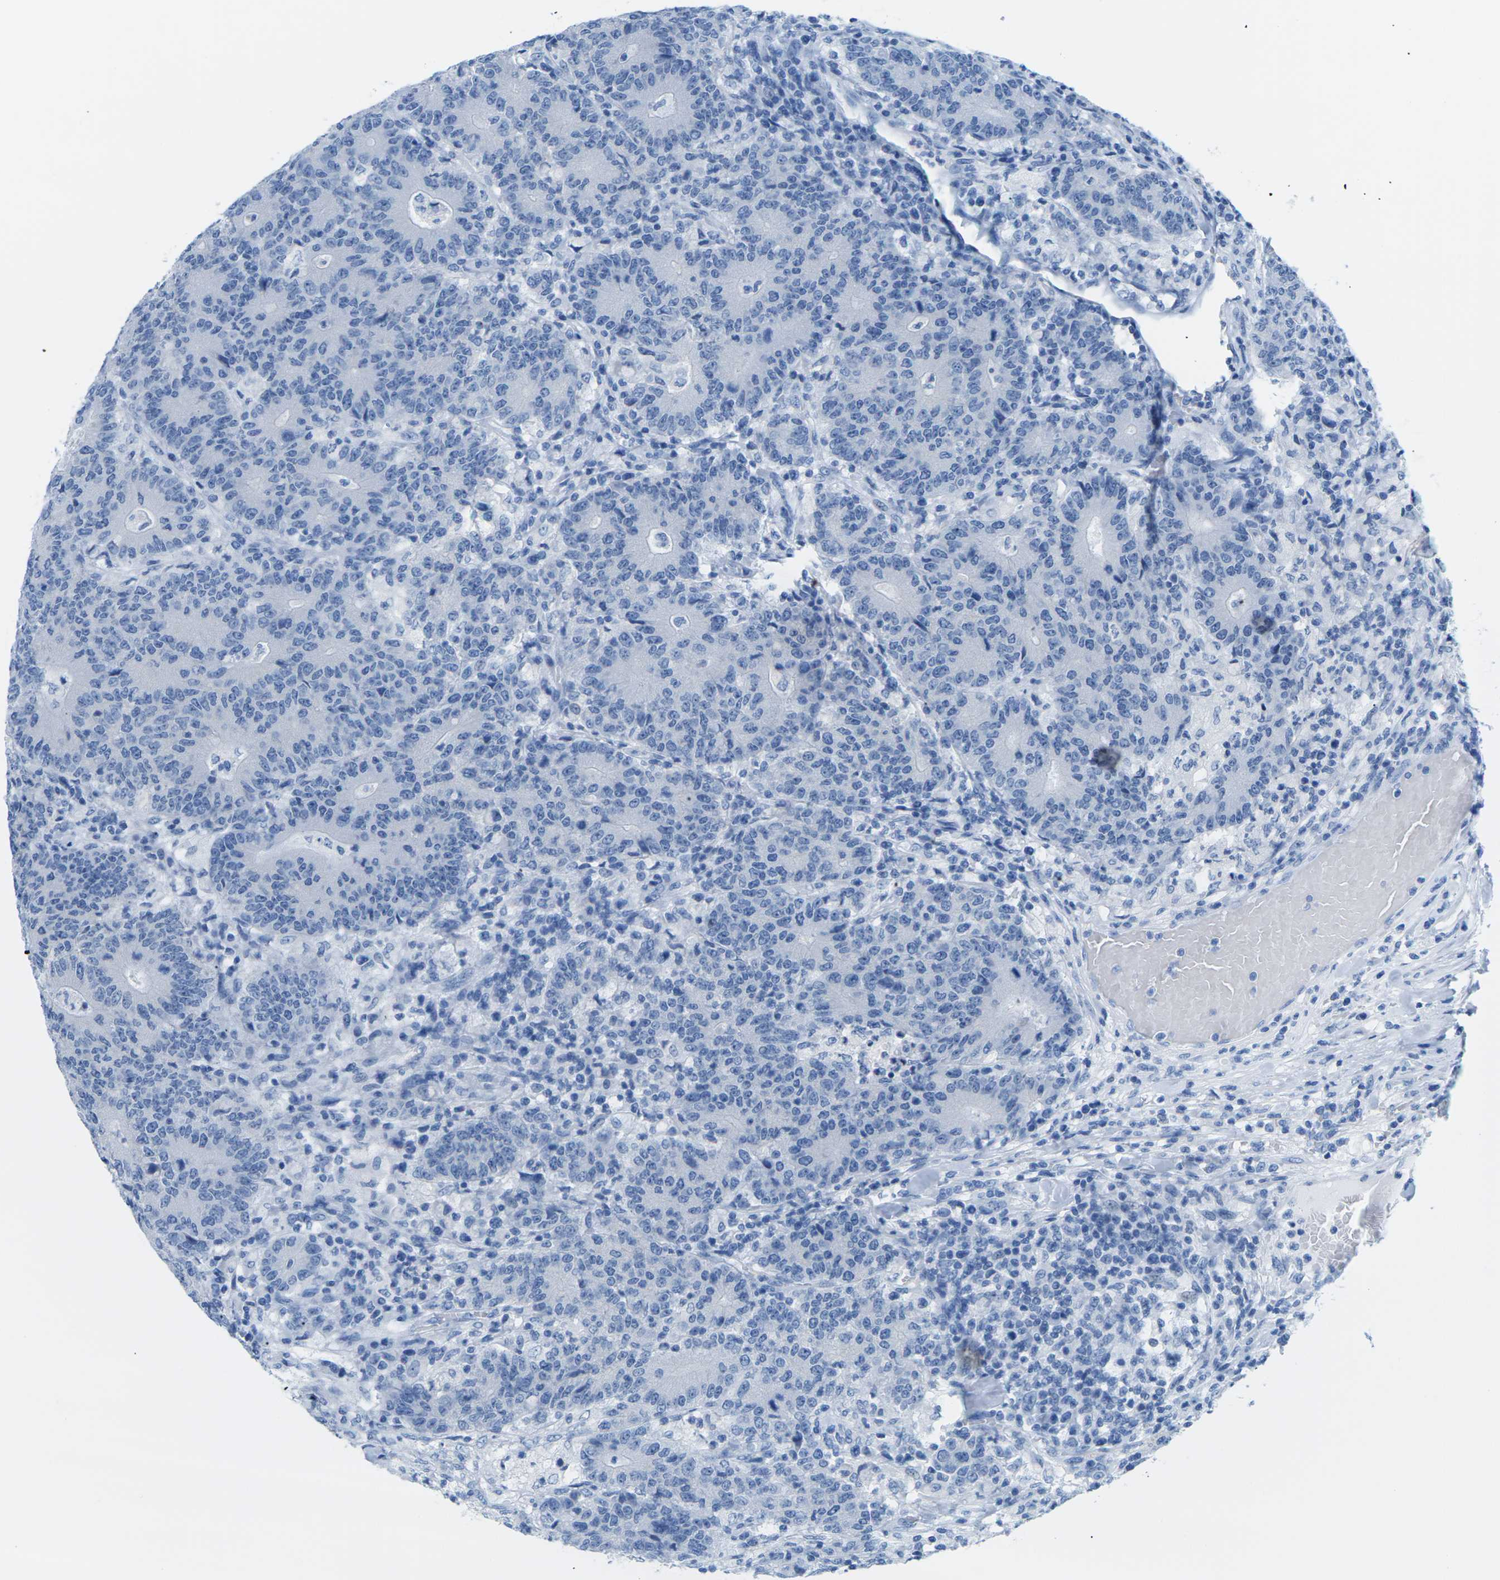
{"staining": {"intensity": "negative", "quantity": "none", "location": "none"}, "tissue": "colorectal cancer", "cell_type": "Tumor cells", "image_type": "cancer", "snomed": [{"axis": "morphology", "description": "Normal tissue, NOS"}, {"axis": "morphology", "description": "Adenocarcinoma, NOS"}, {"axis": "topography", "description": "Colon"}], "caption": "This is a micrograph of IHC staining of colorectal adenocarcinoma, which shows no expression in tumor cells.", "gene": "SLC12A1", "patient": {"sex": "female", "age": 75}}